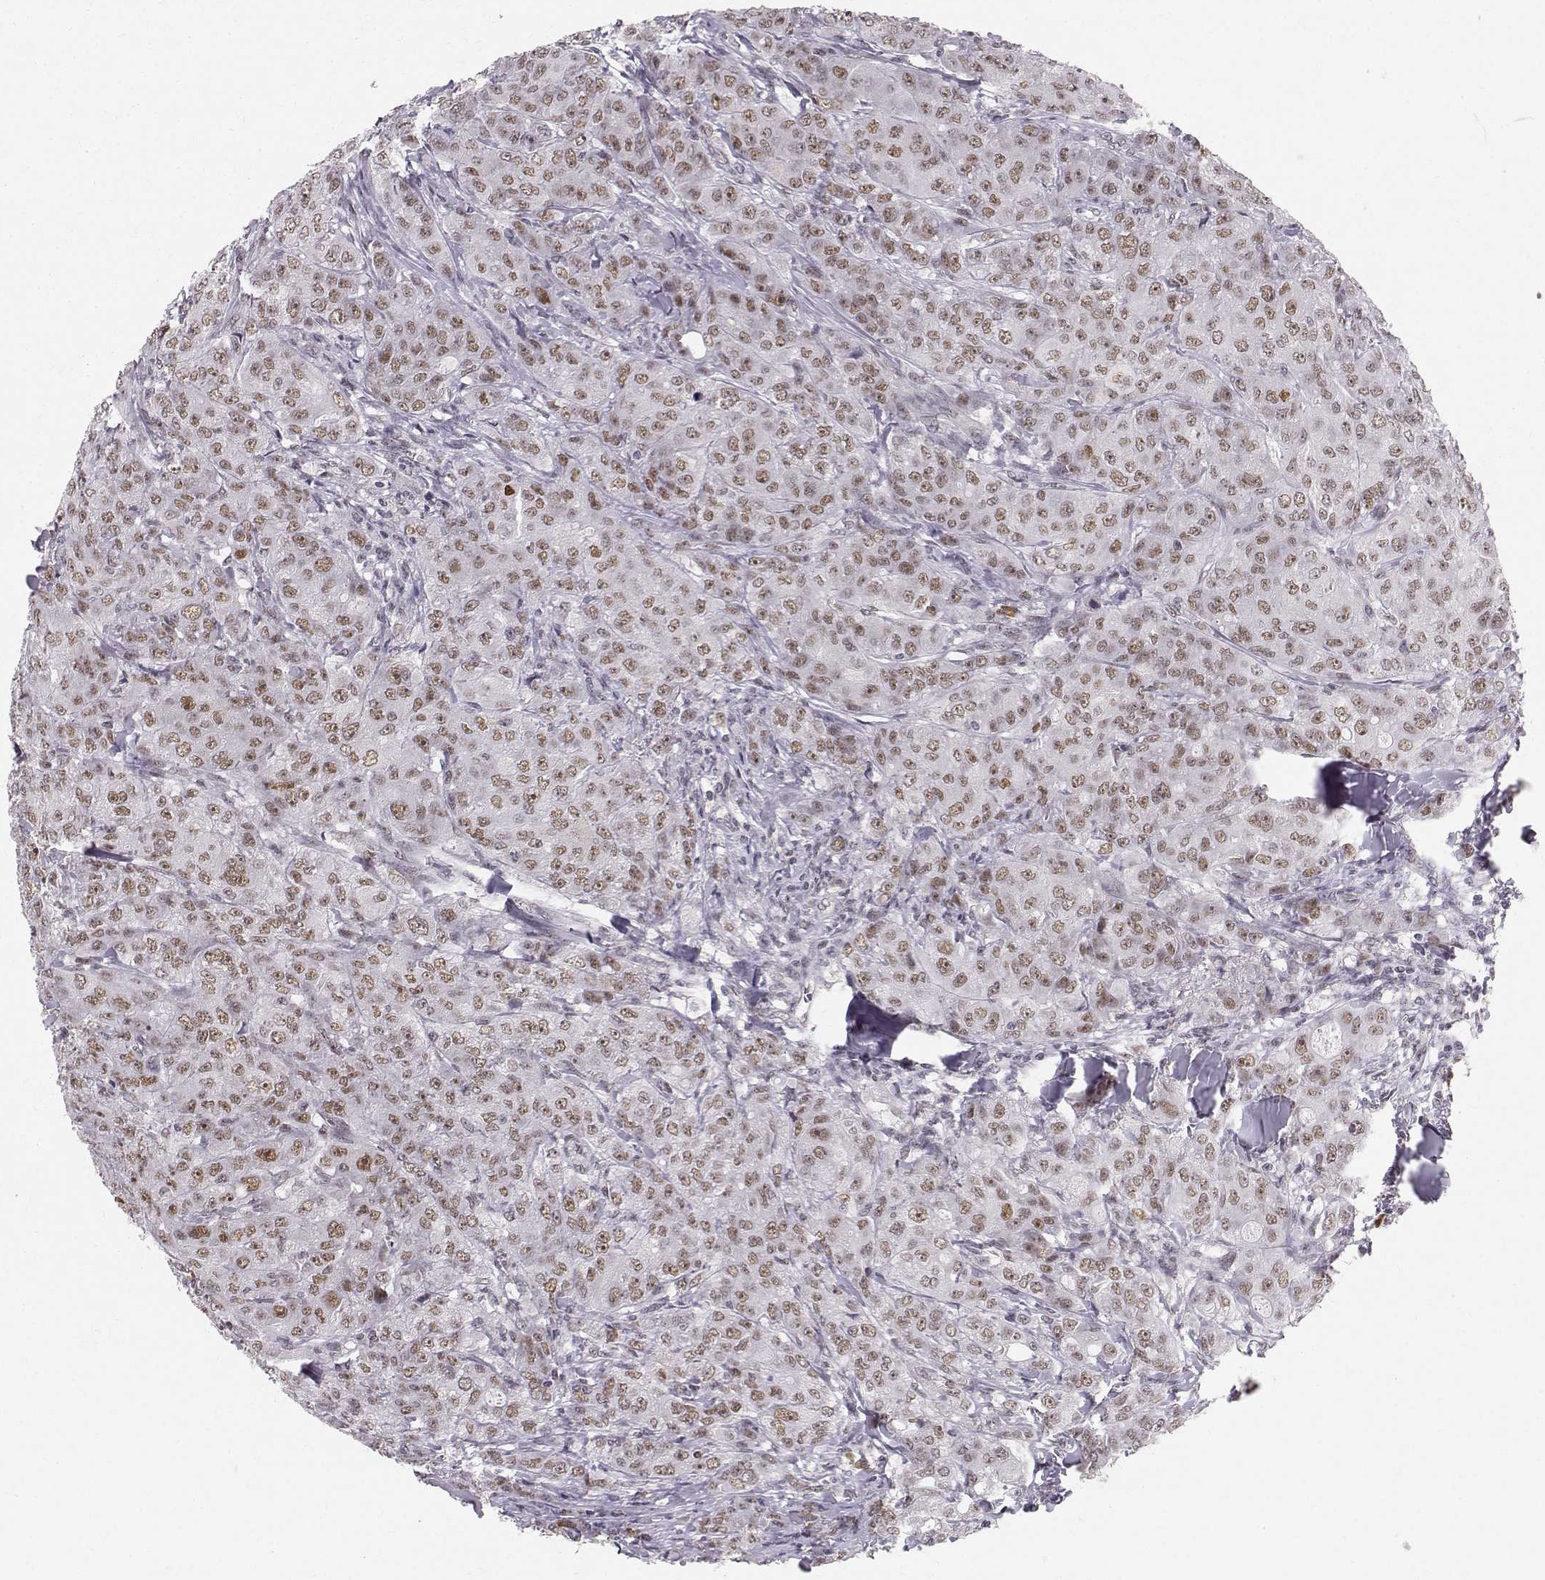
{"staining": {"intensity": "moderate", "quantity": ">75%", "location": "nuclear"}, "tissue": "breast cancer", "cell_type": "Tumor cells", "image_type": "cancer", "snomed": [{"axis": "morphology", "description": "Duct carcinoma"}, {"axis": "topography", "description": "Breast"}], "caption": "Immunohistochemistry (IHC) staining of breast invasive ductal carcinoma, which exhibits medium levels of moderate nuclear positivity in about >75% of tumor cells indicating moderate nuclear protein expression. The staining was performed using DAB (brown) for protein detection and nuclei were counterstained in hematoxylin (blue).", "gene": "RPP38", "patient": {"sex": "female", "age": 43}}